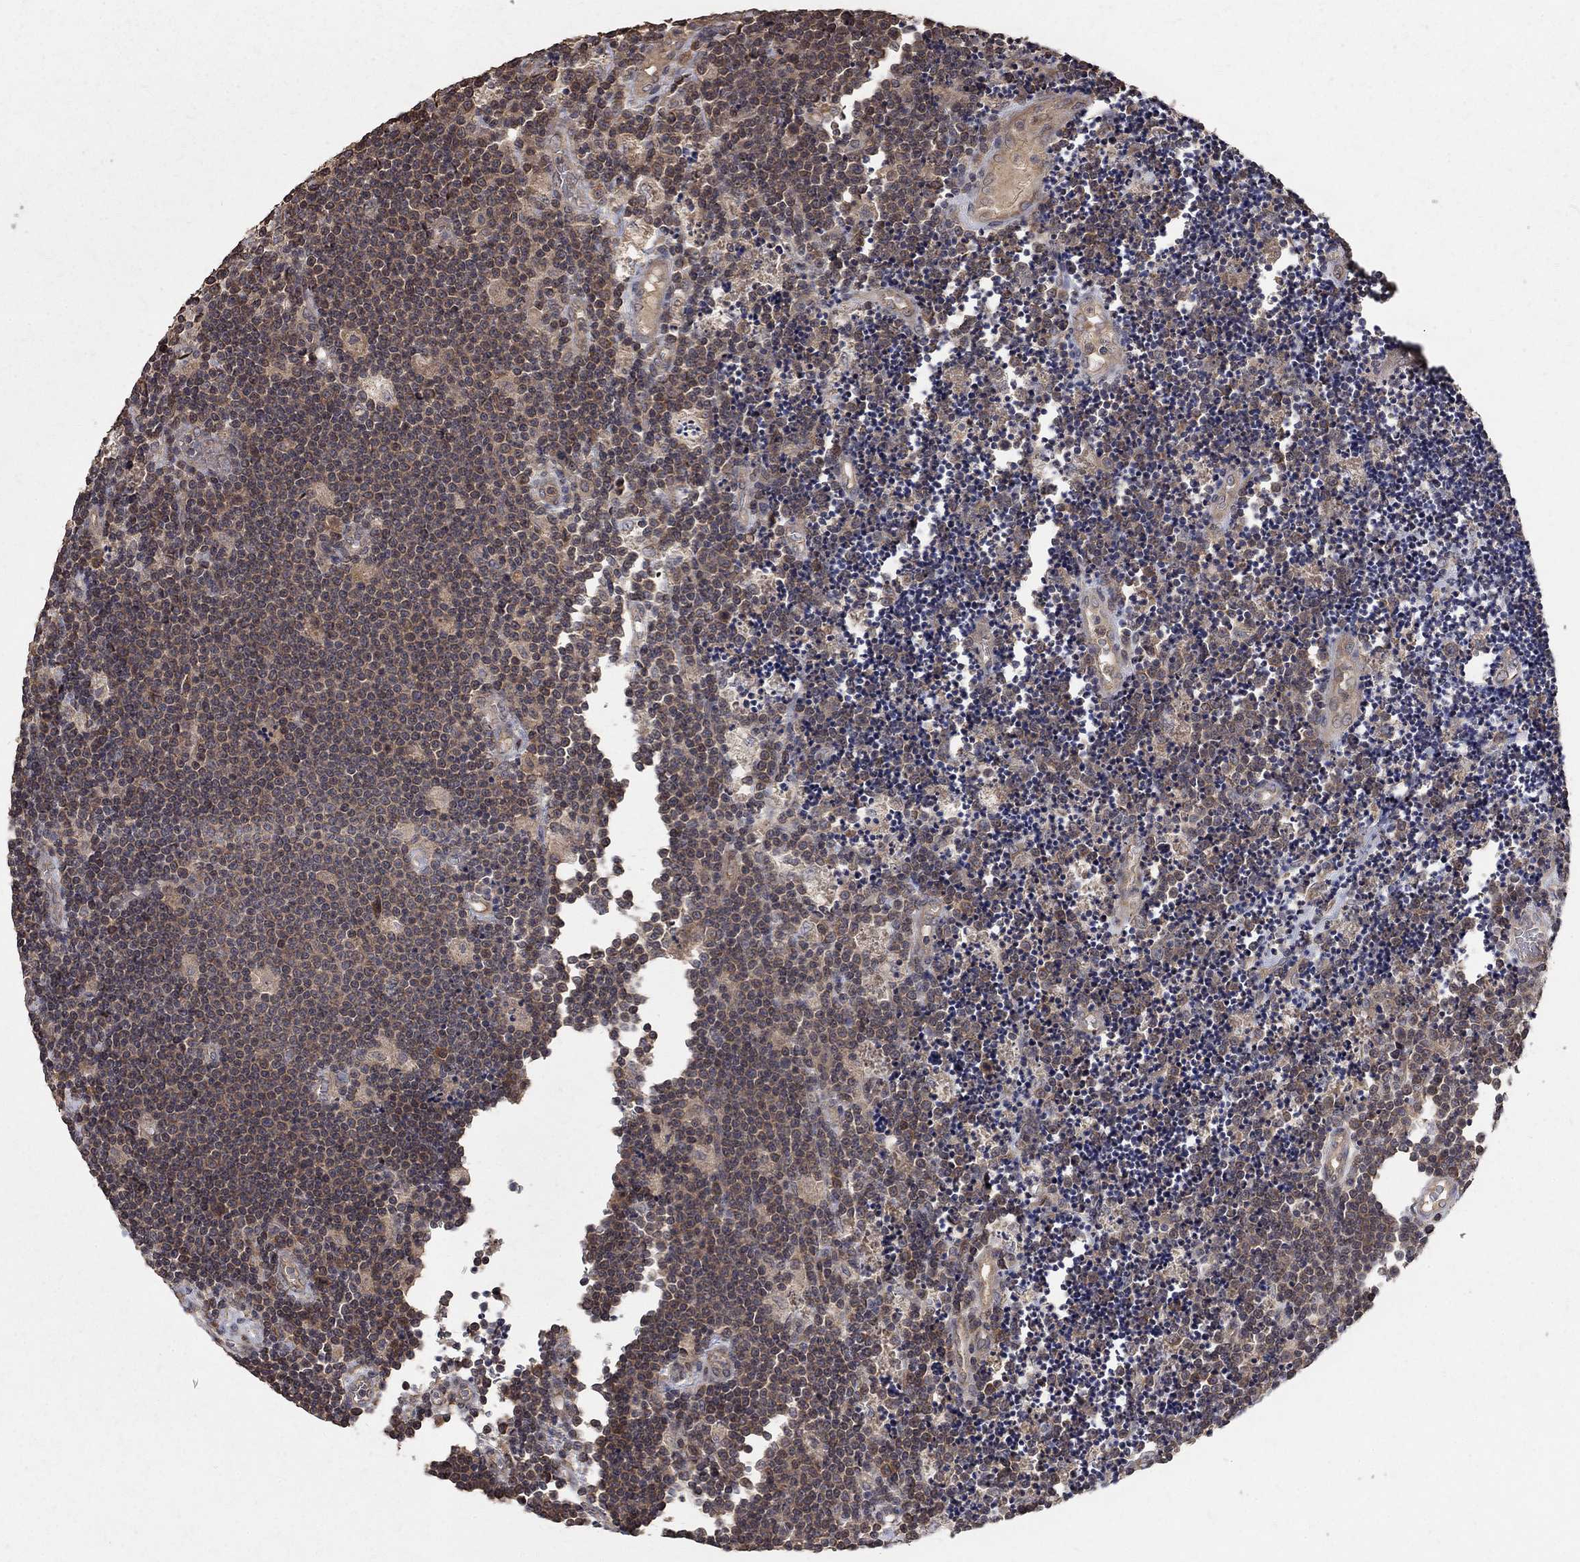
{"staining": {"intensity": "weak", "quantity": "25%-75%", "location": "cytoplasmic/membranous"}, "tissue": "lymphoma", "cell_type": "Tumor cells", "image_type": "cancer", "snomed": [{"axis": "morphology", "description": "Malignant lymphoma, non-Hodgkin's type, Low grade"}, {"axis": "topography", "description": "Brain"}], "caption": "Immunohistochemical staining of malignant lymphoma, non-Hodgkin's type (low-grade) displays low levels of weak cytoplasmic/membranous protein staining in about 25%-75% of tumor cells. (DAB (3,3'-diaminobenzidine) IHC with brightfield microscopy, high magnification).", "gene": "C17orf75", "patient": {"sex": "female", "age": 66}}